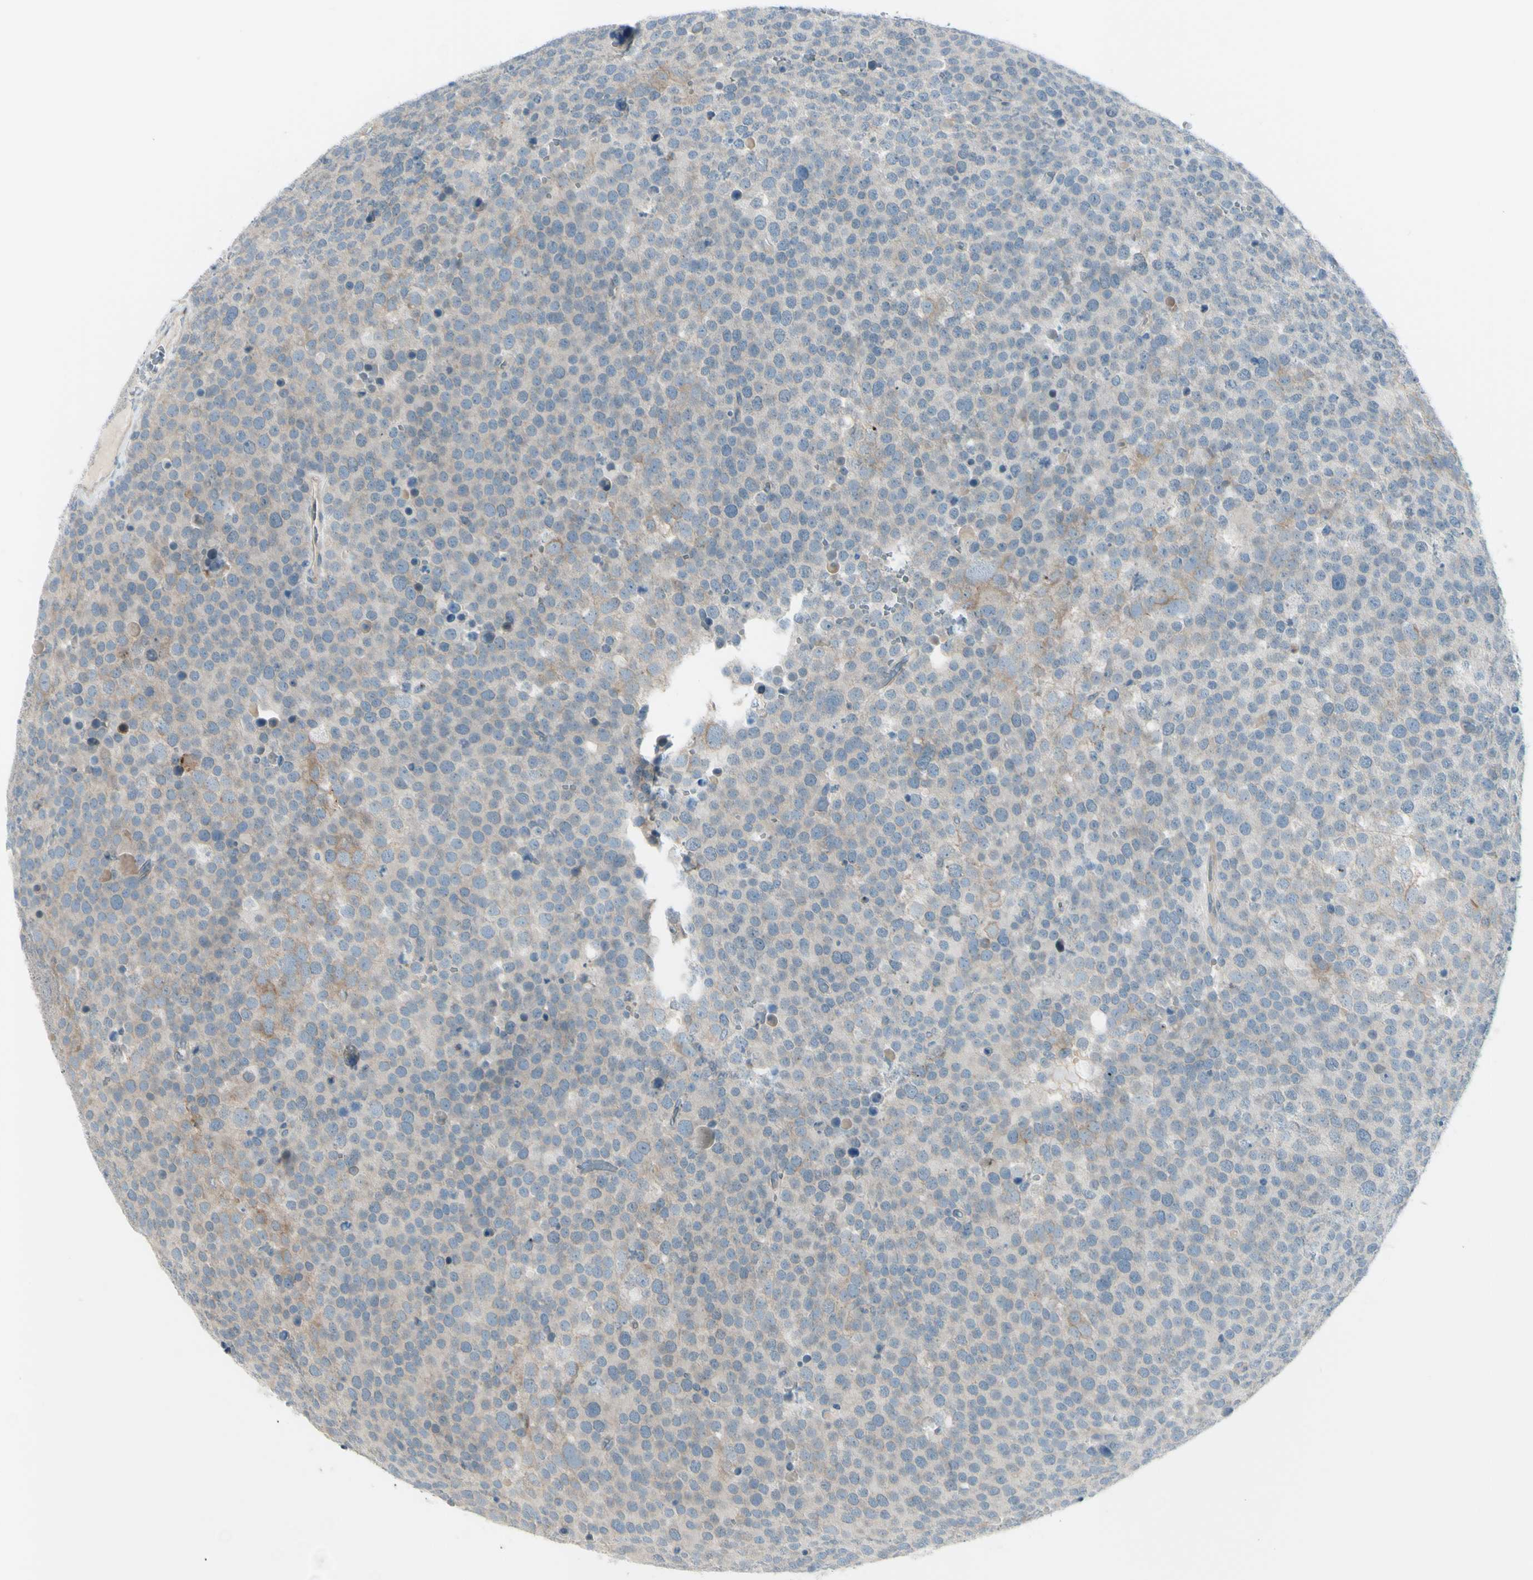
{"staining": {"intensity": "weak", "quantity": "25%-75%", "location": "cytoplasmic/membranous"}, "tissue": "testis cancer", "cell_type": "Tumor cells", "image_type": "cancer", "snomed": [{"axis": "morphology", "description": "Seminoma, NOS"}, {"axis": "topography", "description": "Testis"}], "caption": "A histopathology image of human testis cancer (seminoma) stained for a protein demonstrates weak cytoplasmic/membranous brown staining in tumor cells.", "gene": "LRRK1", "patient": {"sex": "male", "age": 71}}